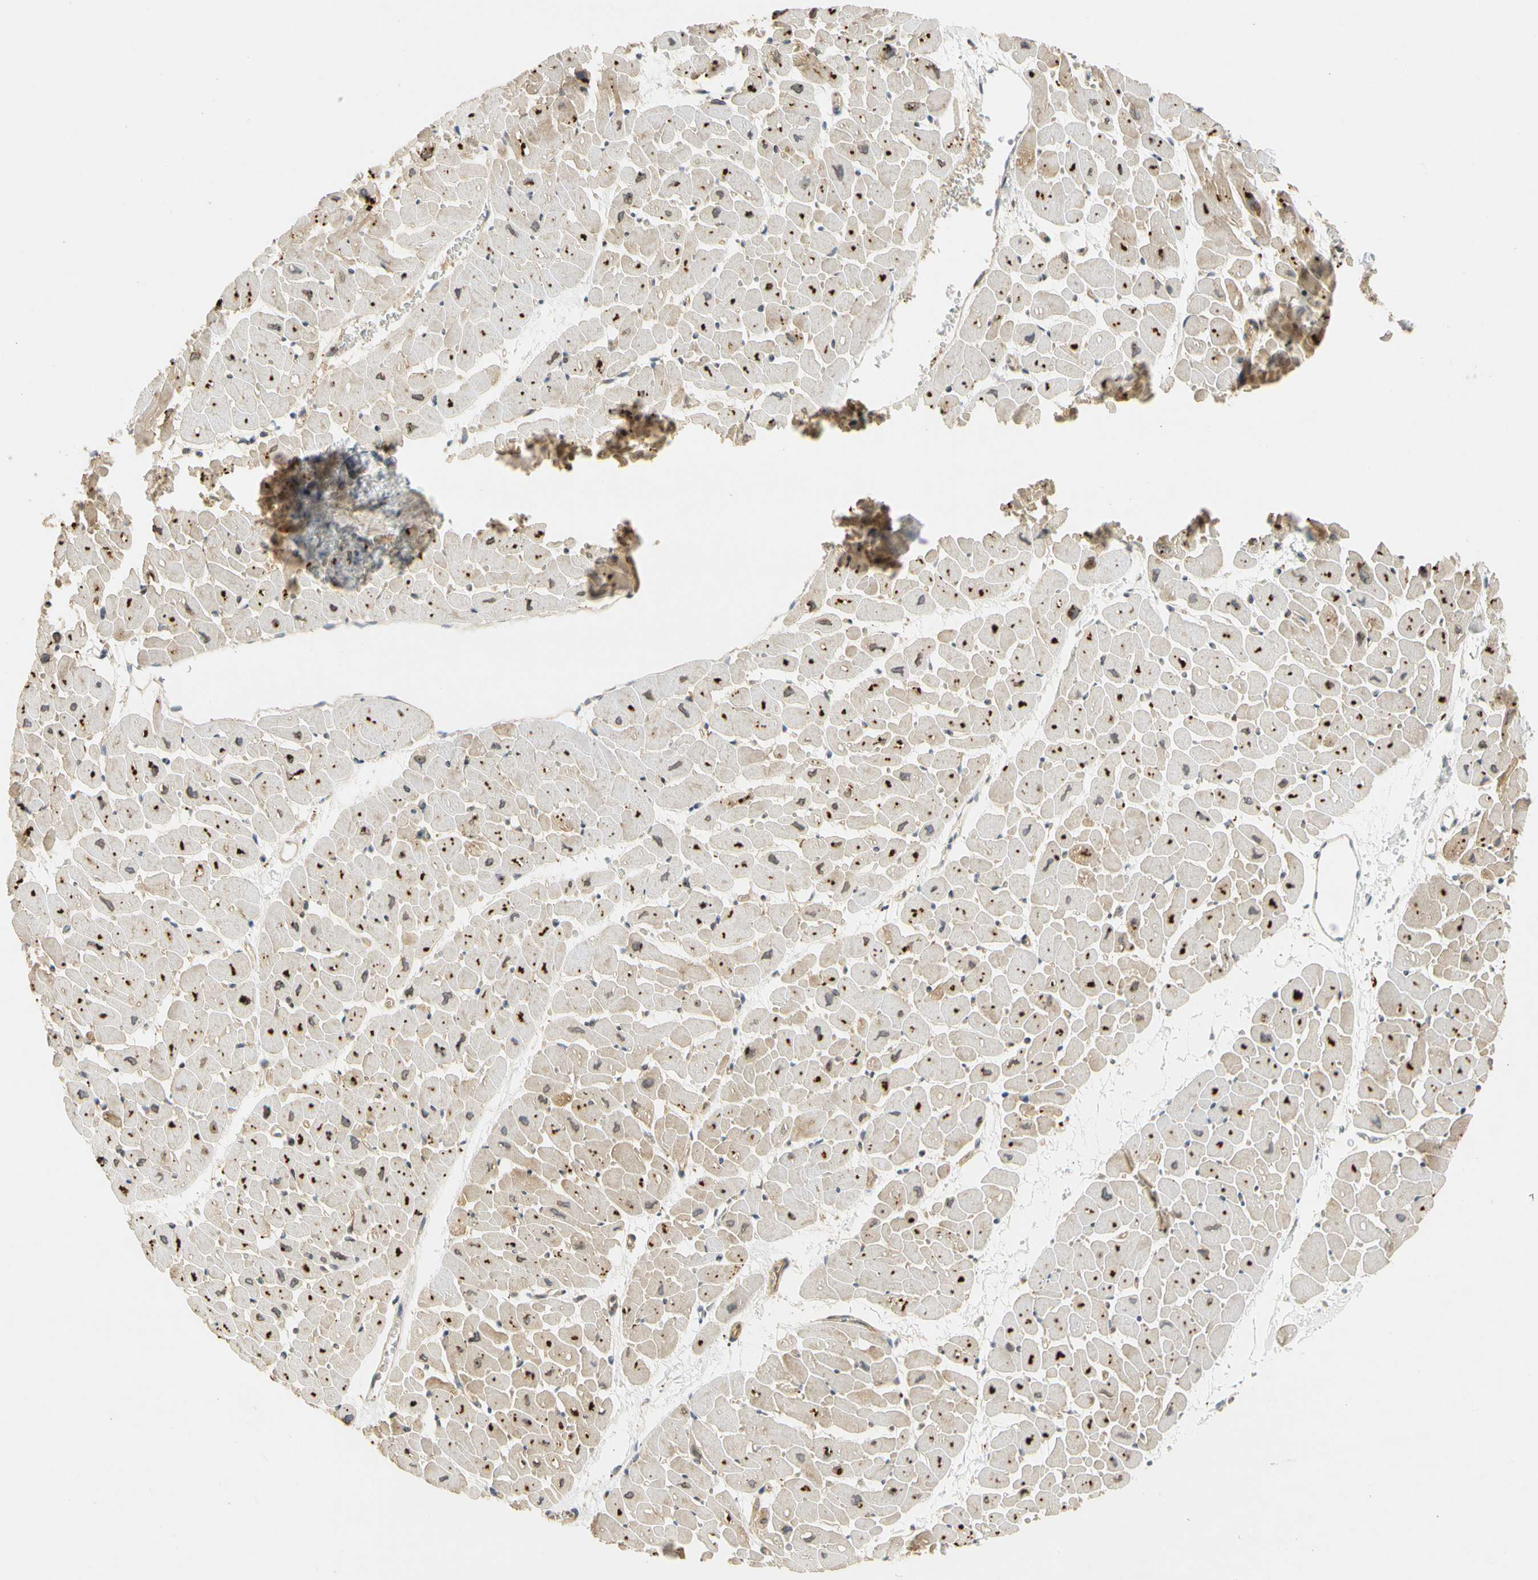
{"staining": {"intensity": "moderate", "quantity": ">75%", "location": "cytoplasmic/membranous"}, "tissue": "heart muscle", "cell_type": "Cardiomyocytes", "image_type": "normal", "snomed": [{"axis": "morphology", "description": "Normal tissue, NOS"}, {"axis": "topography", "description": "Heart"}], "caption": "Cardiomyocytes display moderate cytoplasmic/membranous expression in about >75% of cells in normal heart muscle.", "gene": "GATD1", "patient": {"sex": "male", "age": 45}}